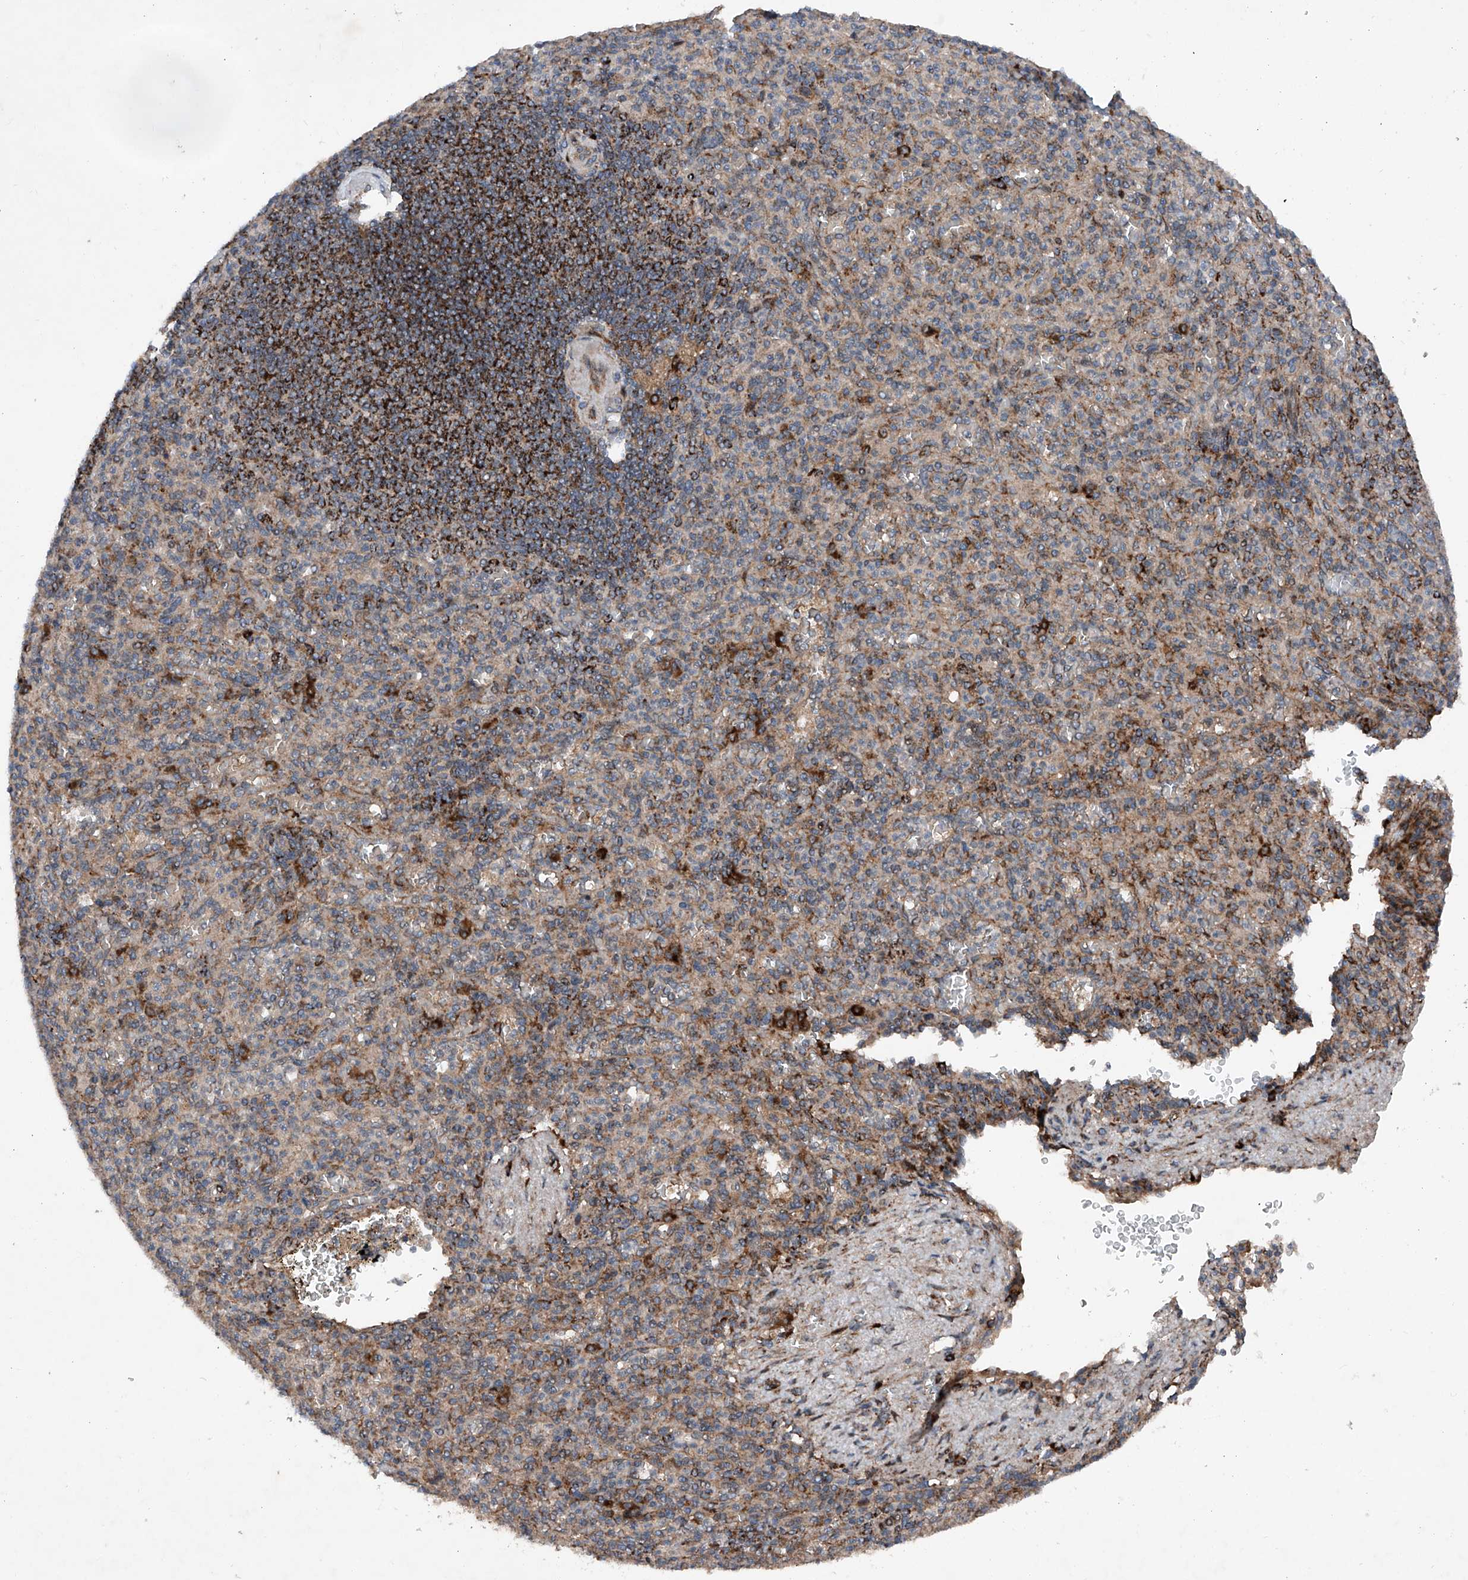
{"staining": {"intensity": "weak", "quantity": "25%-75%", "location": "cytoplasmic/membranous"}, "tissue": "spleen", "cell_type": "Cells in red pulp", "image_type": "normal", "snomed": [{"axis": "morphology", "description": "Normal tissue, NOS"}, {"axis": "topography", "description": "Spleen"}], "caption": "High-magnification brightfield microscopy of unremarkable spleen stained with DAB (brown) and counterstained with hematoxylin (blue). cells in red pulp exhibit weak cytoplasmic/membranous positivity is appreciated in about25%-75% of cells. Immunohistochemistry (ihc) stains the protein in brown and the nuclei are stained blue.", "gene": "DAD1", "patient": {"sex": "female", "age": 74}}